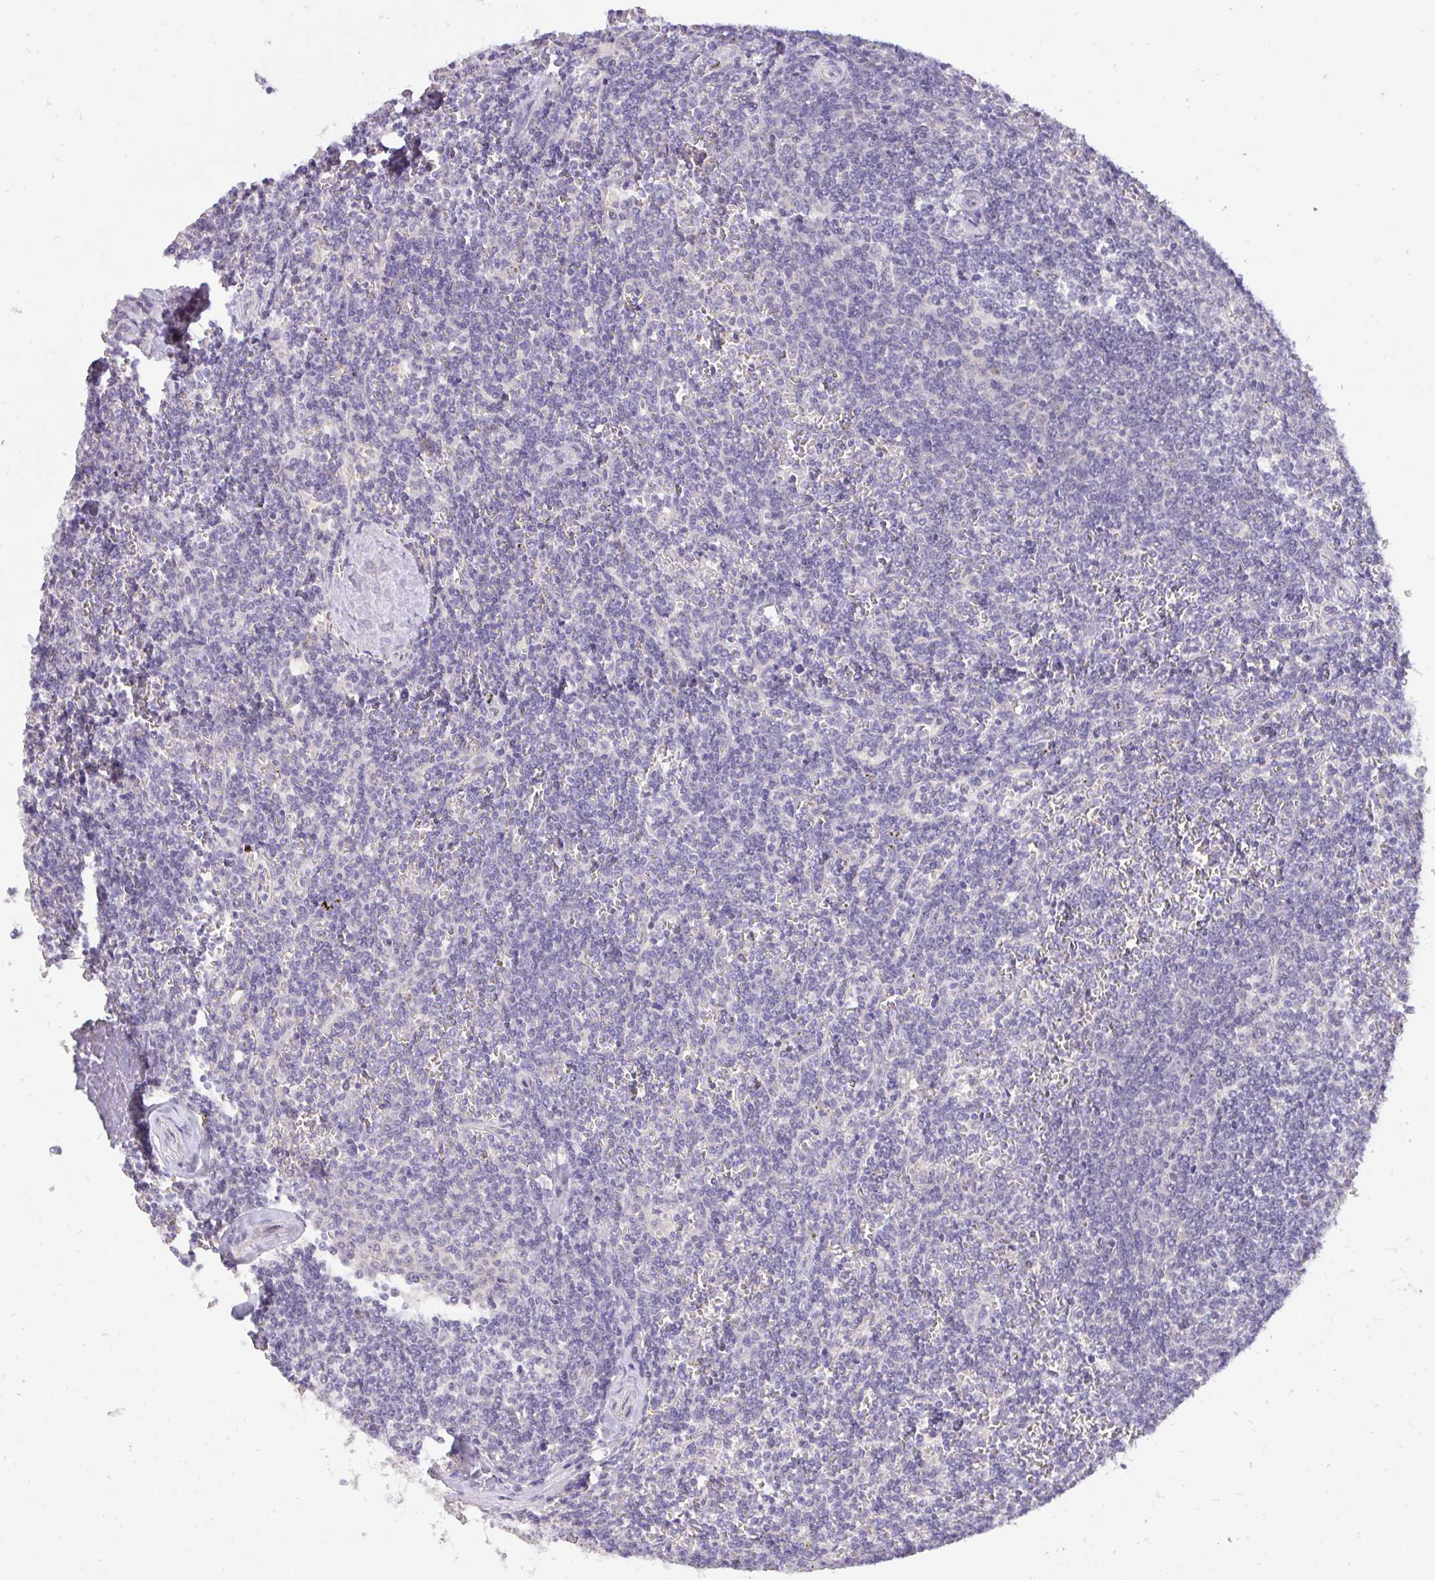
{"staining": {"intensity": "negative", "quantity": "none", "location": "none"}, "tissue": "lymphoma", "cell_type": "Tumor cells", "image_type": "cancer", "snomed": [{"axis": "morphology", "description": "Malignant lymphoma, non-Hodgkin's type, Low grade"}, {"axis": "topography", "description": "Spleen"}], "caption": "Photomicrograph shows no protein positivity in tumor cells of lymphoma tissue.", "gene": "C19orf54", "patient": {"sex": "male", "age": 78}}